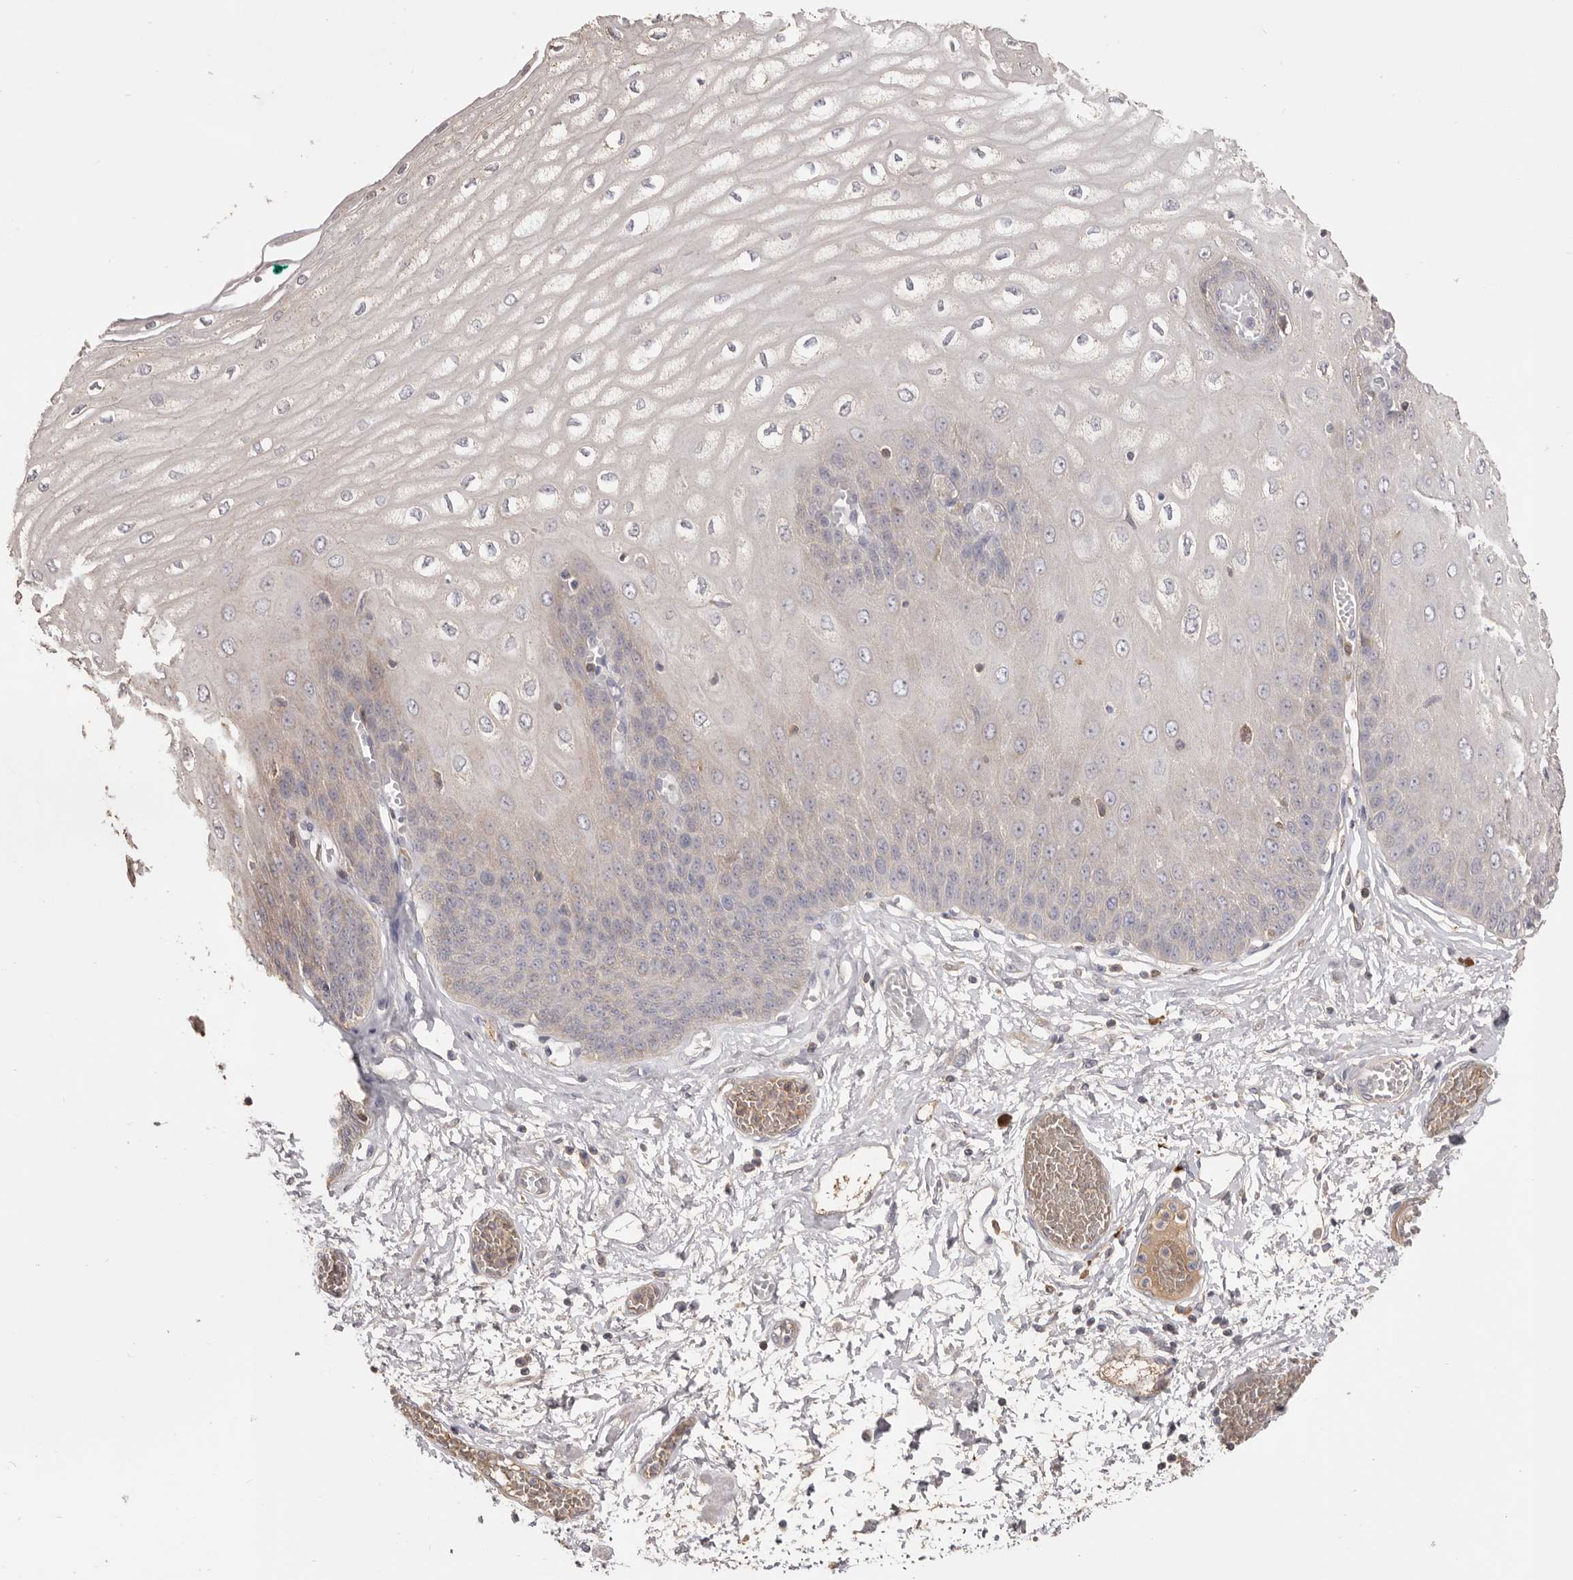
{"staining": {"intensity": "weak", "quantity": "<25%", "location": "cytoplasmic/membranous"}, "tissue": "esophagus", "cell_type": "Squamous epithelial cells", "image_type": "normal", "snomed": [{"axis": "morphology", "description": "Normal tissue, NOS"}, {"axis": "topography", "description": "Esophagus"}], "caption": "Esophagus stained for a protein using immunohistochemistry displays no staining squamous epithelial cells.", "gene": "HCAR2", "patient": {"sex": "male", "age": 60}}